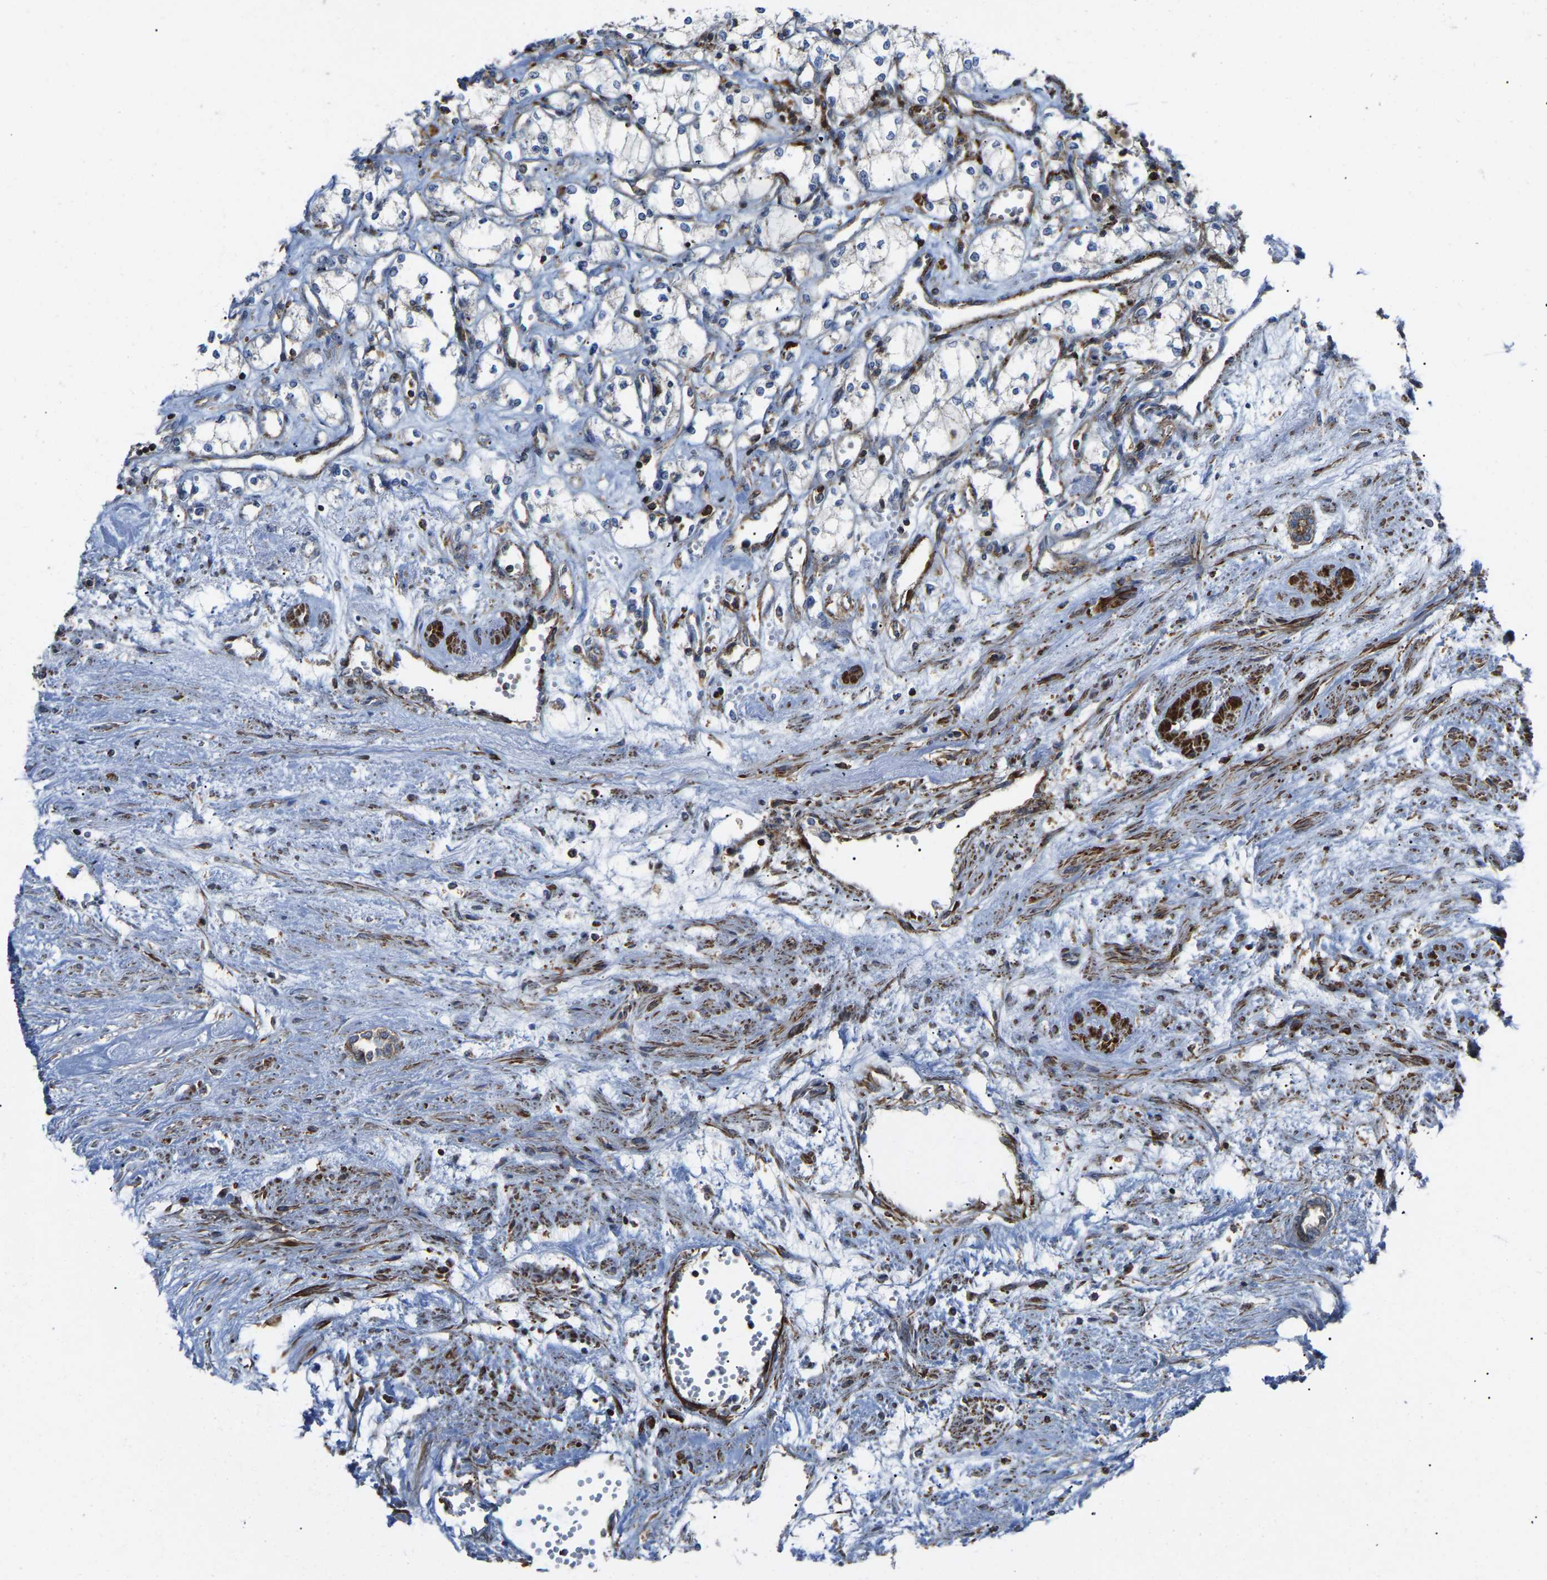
{"staining": {"intensity": "negative", "quantity": "none", "location": "none"}, "tissue": "renal cancer", "cell_type": "Tumor cells", "image_type": "cancer", "snomed": [{"axis": "morphology", "description": "Adenocarcinoma, NOS"}, {"axis": "topography", "description": "Kidney"}], "caption": "Image shows no significant protein staining in tumor cells of renal cancer.", "gene": "AGPAT2", "patient": {"sex": "male", "age": 59}}